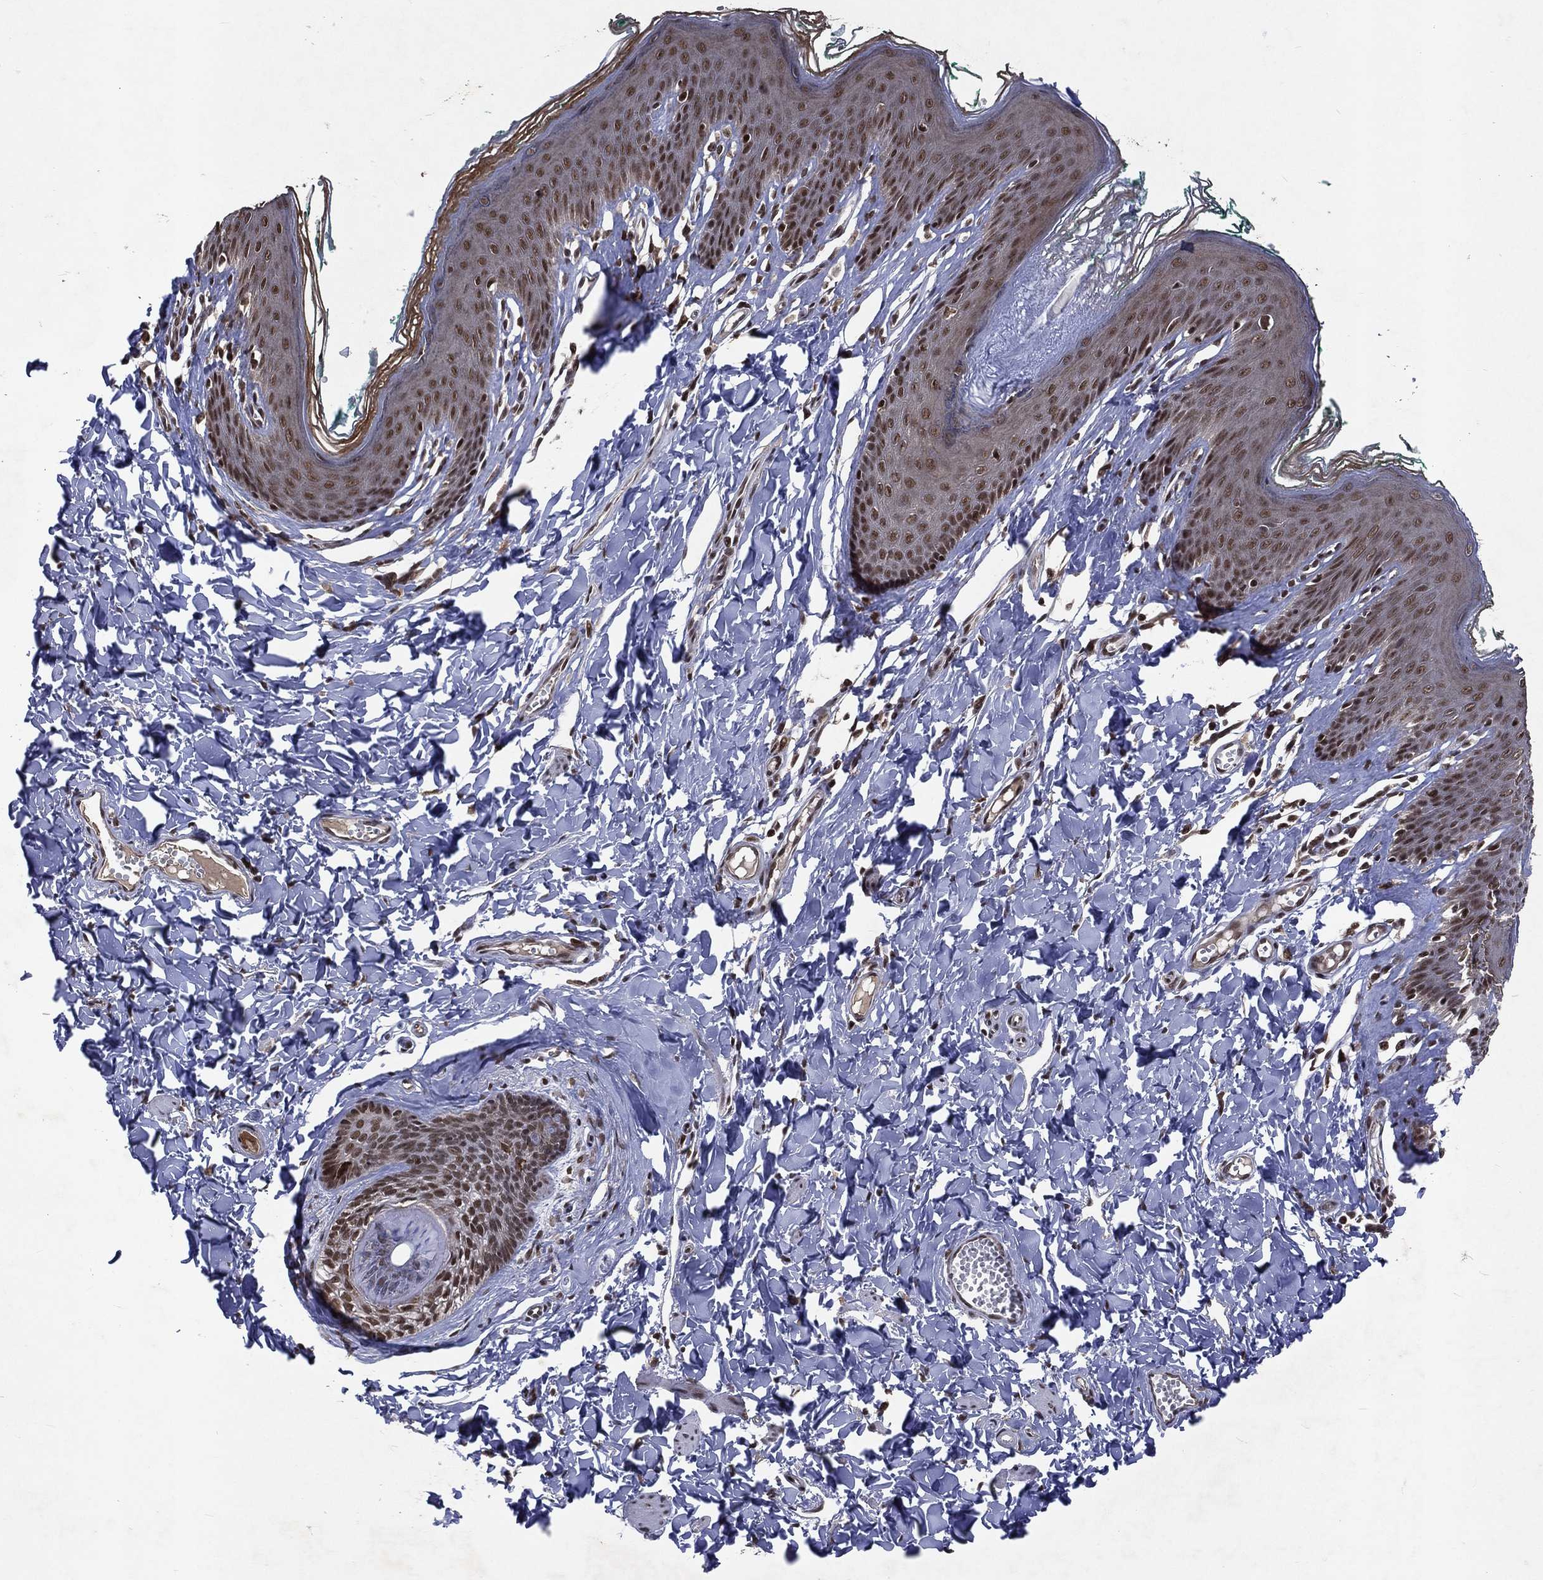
{"staining": {"intensity": "moderate", "quantity": ">75%", "location": "nuclear"}, "tissue": "skin", "cell_type": "Epidermal cells", "image_type": "normal", "snomed": [{"axis": "morphology", "description": "Normal tissue, NOS"}, {"axis": "topography", "description": "Vulva"}], "caption": "The histopathology image displays staining of benign skin, revealing moderate nuclear protein staining (brown color) within epidermal cells.", "gene": "DMAP1", "patient": {"sex": "female", "age": 66}}